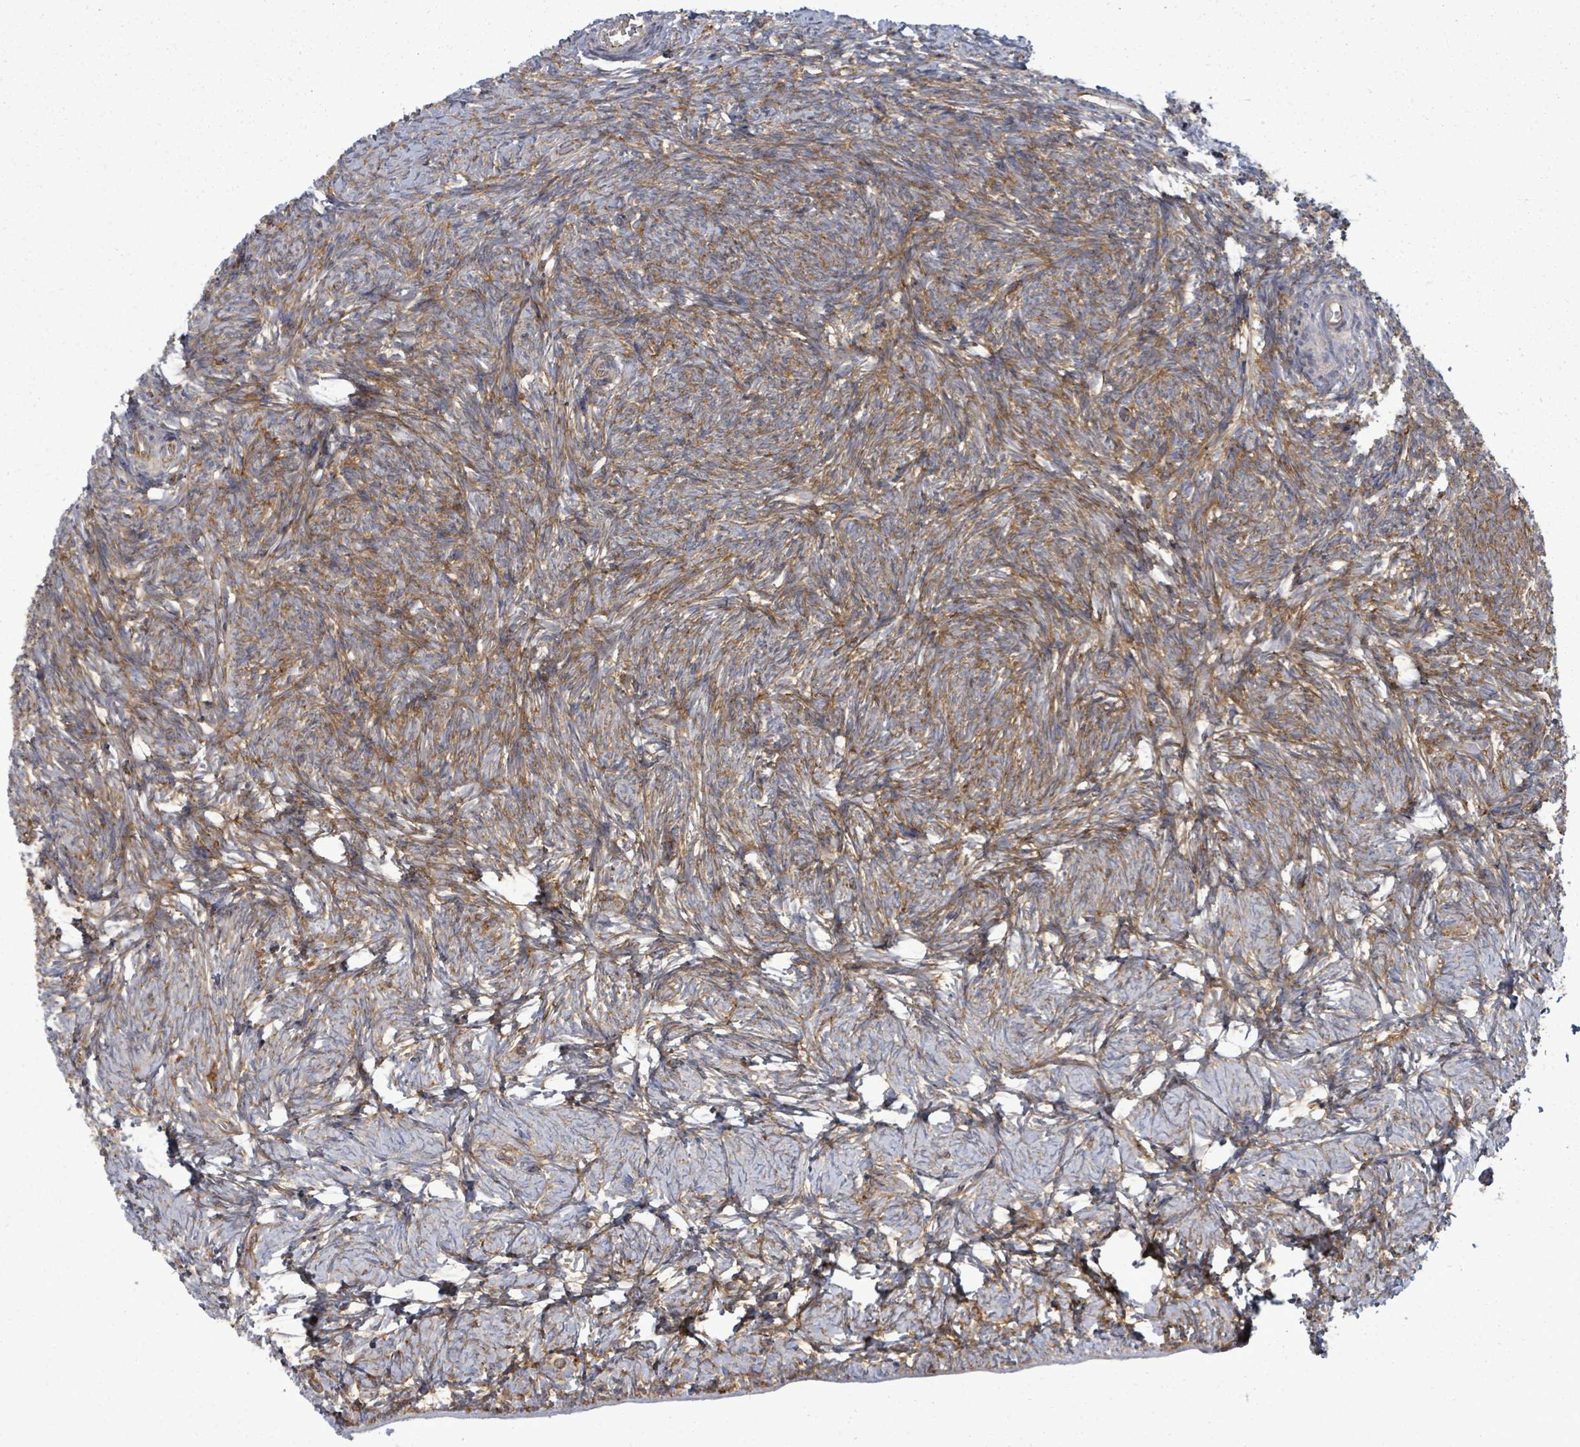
{"staining": {"intensity": "moderate", "quantity": ">75%", "location": "cytoplasmic/membranous"}, "tissue": "ovary", "cell_type": "Ovarian stroma cells", "image_type": "normal", "snomed": [{"axis": "morphology", "description": "Normal tissue, NOS"}, {"axis": "topography", "description": "Ovary"}], "caption": "The image displays staining of benign ovary, revealing moderate cytoplasmic/membranous protein expression (brown color) within ovarian stroma cells. (brown staining indicates protein expression, while blue staining denotes nuclei).", "gene": "EIF3CL", "patient": {"sex": "female", "age": 39}}